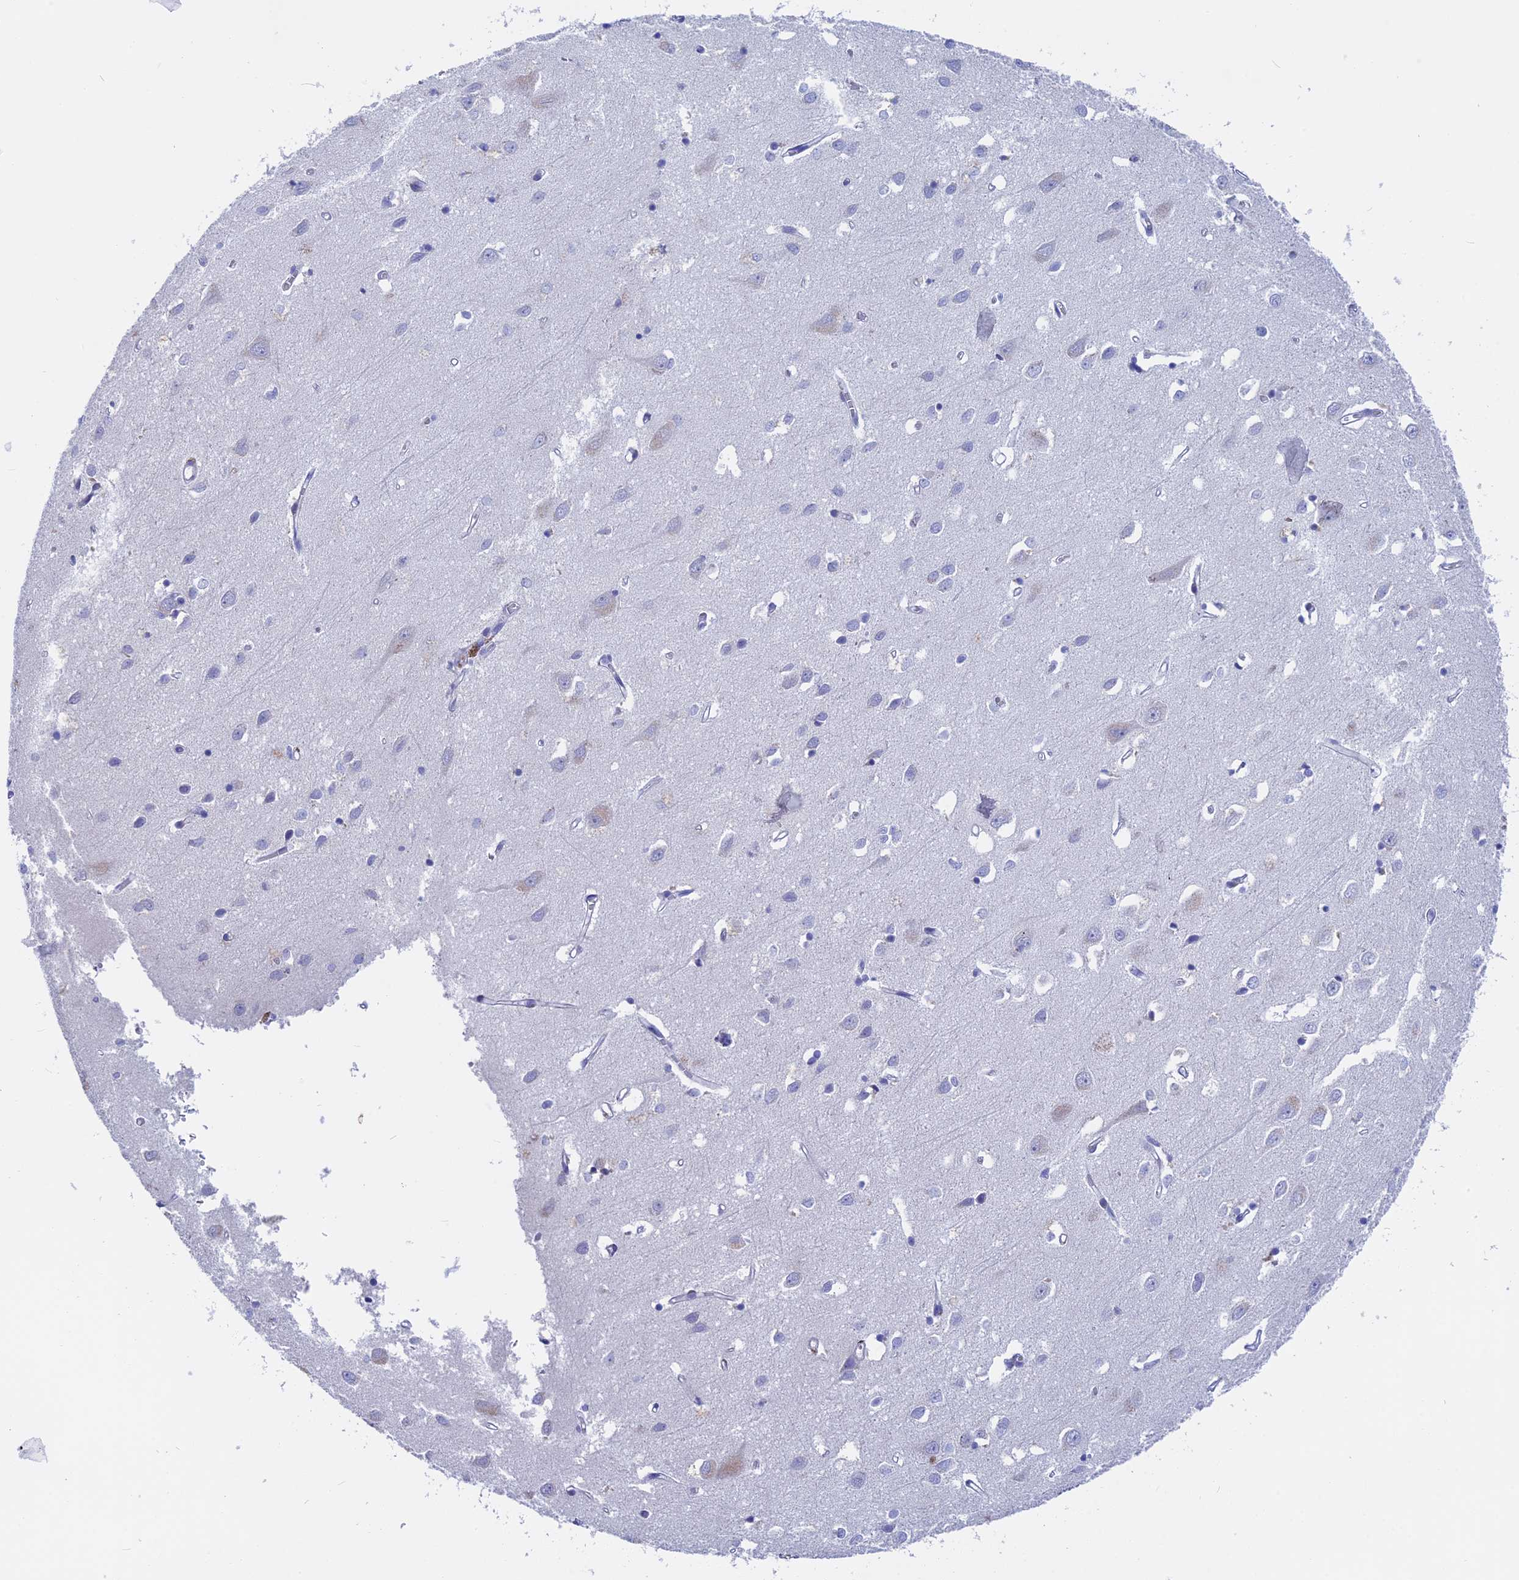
{"staining": {"intensity": "negative", "quantity": "none", "location": "none"}, "tissue": "cerebral cortex", "cell_type": "Endothelial cells", "image_type": "normal", "snomed": [{"axis": "morphology", "description": "Normal tissue, NOS"}, {"axis": "topography", "description": "Cerebral cortex"}], "caption": "Photomicrograph shows no protein expression in endothelial cells of unremarkable cerebral cortex. (Stains: DAB (3,3'-diaminobenzidine) immunohistochemistry (IHC) with hematoxylin counter stain, Microscopy: brightfield microscopy at high magnification).", "gene": "GLB1L", "patient": {"sex": "female", "age": 64}}